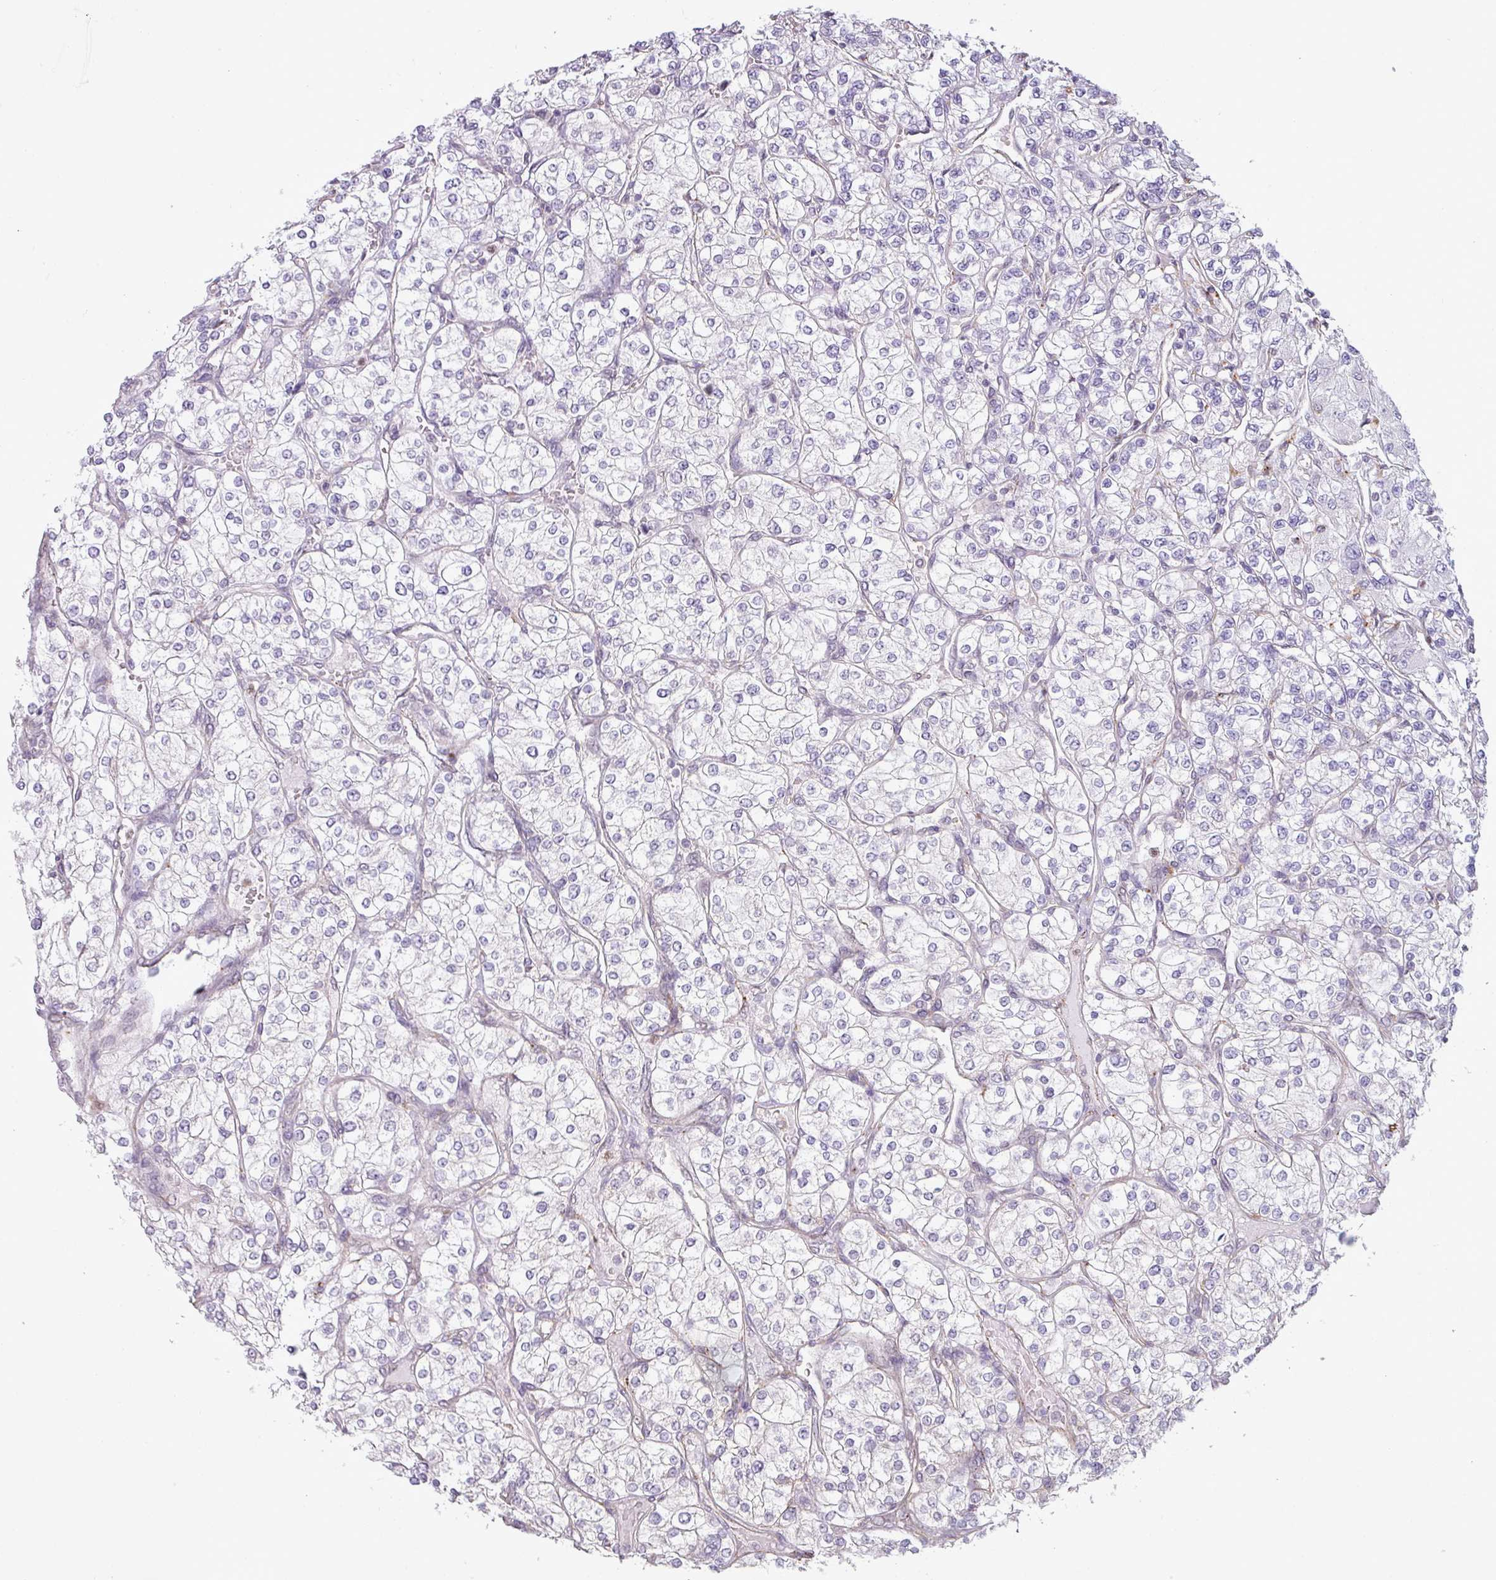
{"staining": {"intensity": "negative", "quantity": "none", "location": "none"}, "tissue": "renal cancer", "cell_type": "Tumor cells", "image_type": "cancer", "snomed": [{"axis": "morphology", "description": "Adenocarcinoma, NOS"}, {"axis": "topography", "description": "Kidney"}], "caption": "The photomicrograph shows no significant expression in tumor cells of renal adenocarcinoma.", "gene": "CCDC144A", "patient": {"sex": "male", "age": 80}}